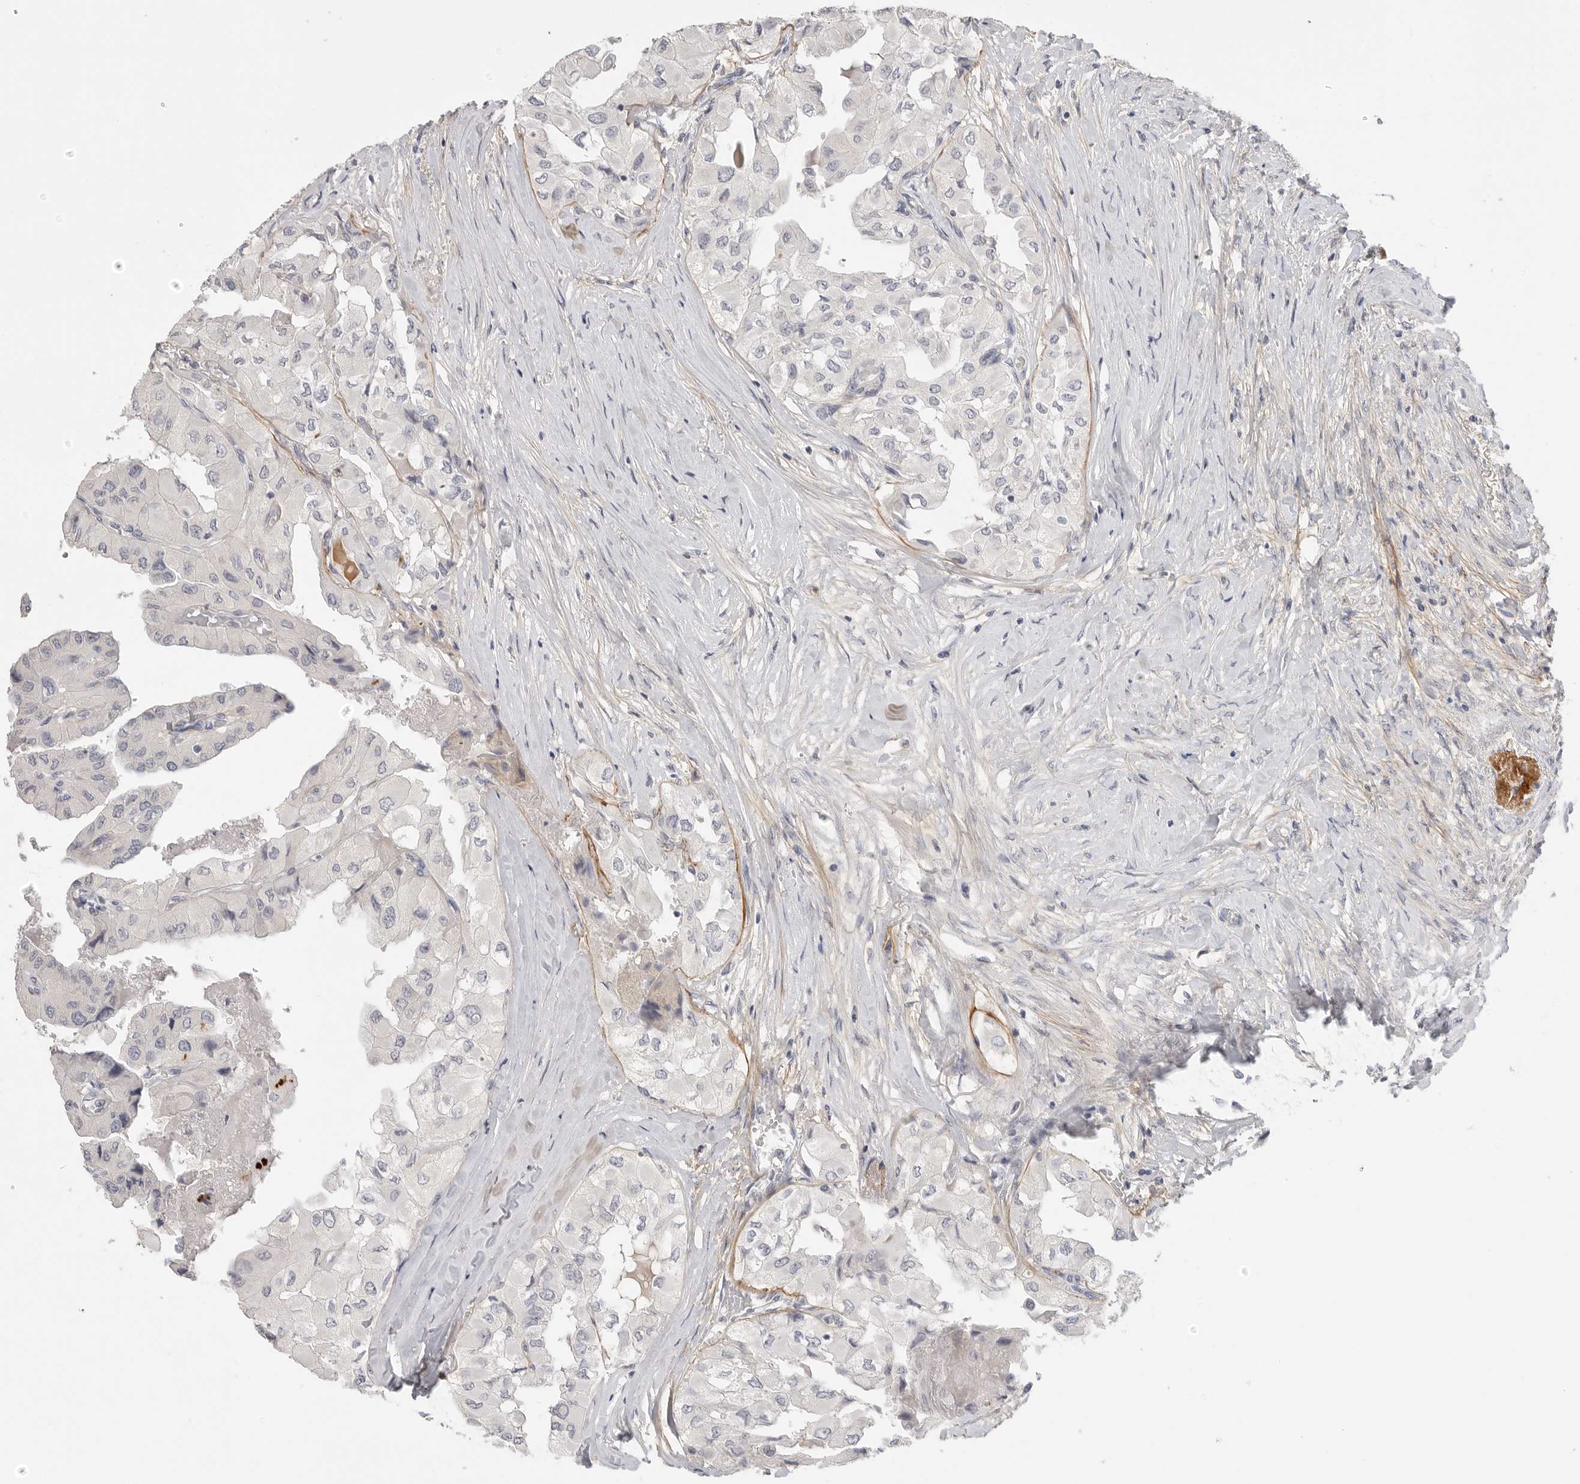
{"staining": {"intensity": "negative", "quantity": "none", "location": "none"}, "tissue": "thyroid cancer", "cell_type": "Tumor cells", "image_type": "cancer", "snomed": [{"axis": "morphology", "description": "Papillary adenocarcinoma, NOS"}, {"axis": "topography", "description": "Thyroid gland"}], "caption": "Tumor cells are negative for protein expression in human papillary adenocarcinoma (thyroid).", "gene": "FBN2", "patient": {"sex": "female", "age": 59}}